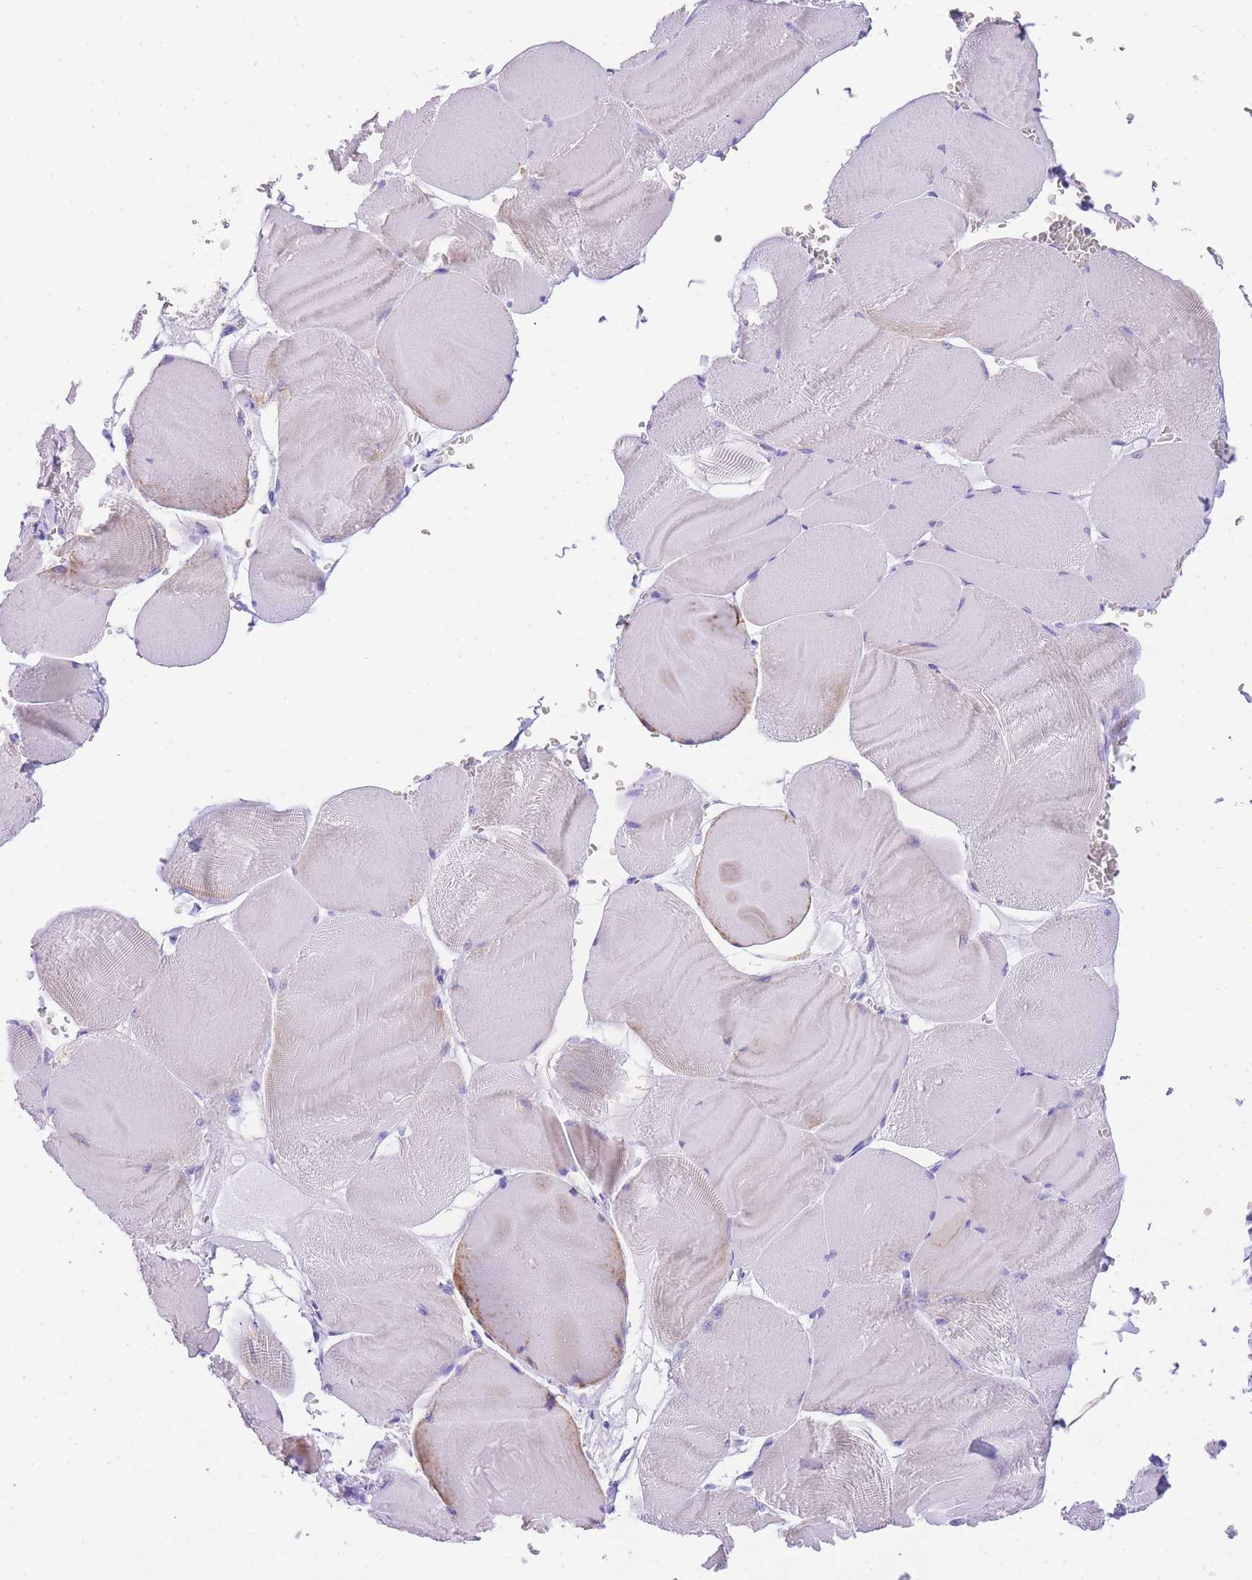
{"staining": {"intensity": "moderate", "quantity": "<25%", "location": "cytoplasmic/membranous"}, "tissue": "skeletal muscle", "cell_type": "Myocytes", "image_type": "normal", "snomed": [{"axis": "morphology", "description": "Normal tissue, NOS"}, {"axis": "morphology", "description": "Basal cell carcinoma"}, {"axis": "topography", "description": "Skeletal muscle"}], "caption": "Protein expression analysis of unremarkable human skeletal muscle reveals moderate cytoplasmic/membranous positivity in about <25% of myocytes. The staining is performed using DAB (3,3'-diaminobenzidine) brown chromogen to label protein expression. The nuclei are counter-stained blue using hematoxylin.", "gene": "NKD2", "patient": {"sex": "female", "age": 64}}